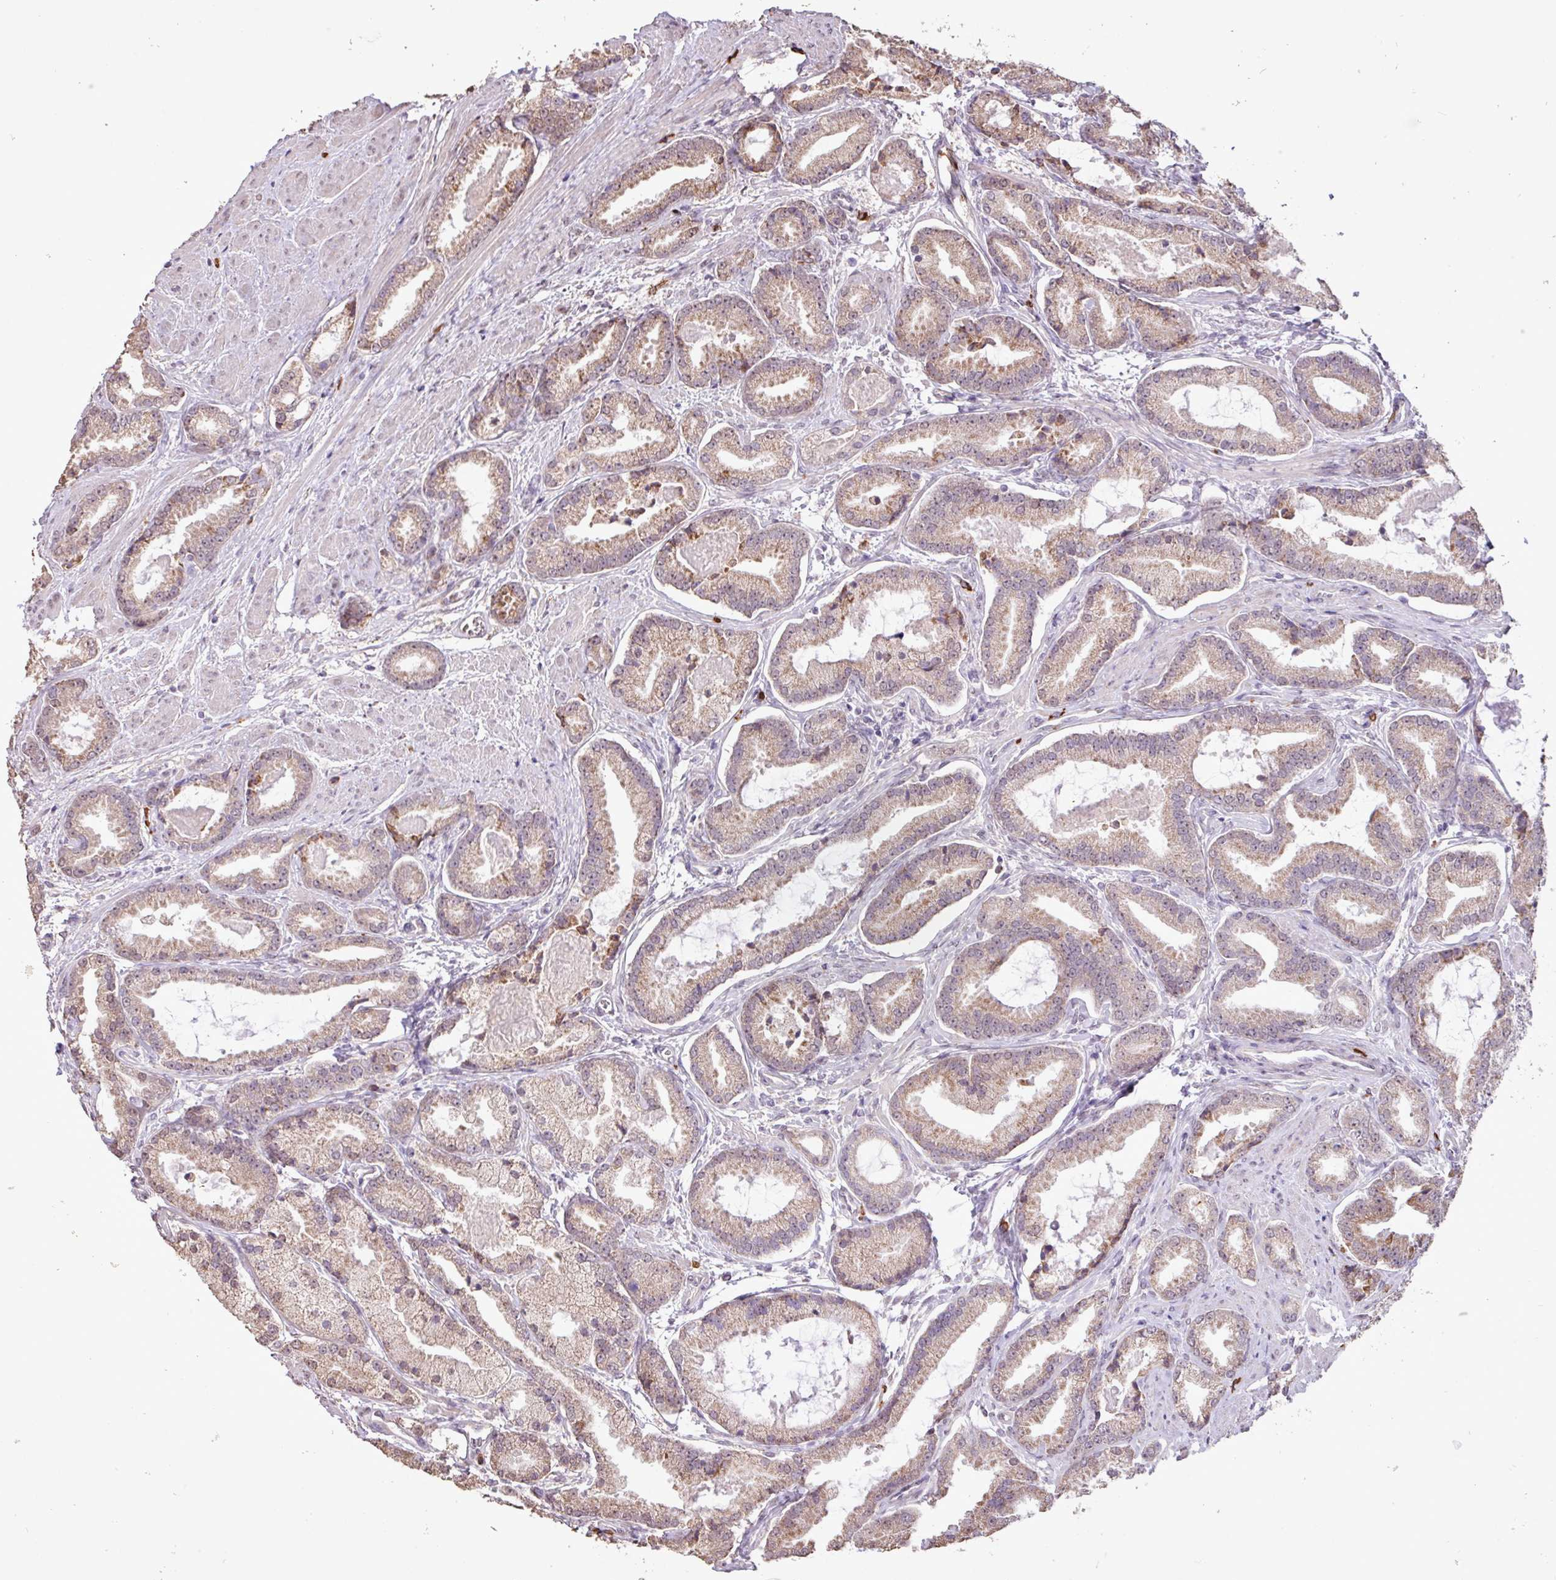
{"staining": {"intensity": "moderate", "quantity": "25%-75%", "location": "cytoplasmic/membranous"}, "tissue": "prostate cancer", "cell_type": "Tumor cells", "image_type": "cancer", "snomed": [{"axis": "morphology", "description": "Adenocarcinoma, Low grade"}, {"axis": "topography", "description": "Prostate"}], "caption": "Protein expression analysis of human low-grade adenocarcinoma (prostate) reveals moderate cytoplasmic/membranous positivity in approximately 25%-75% of tumor cells.", "gene": "L3MBTL3", "patient": {"sex": "male", "age": 62}}